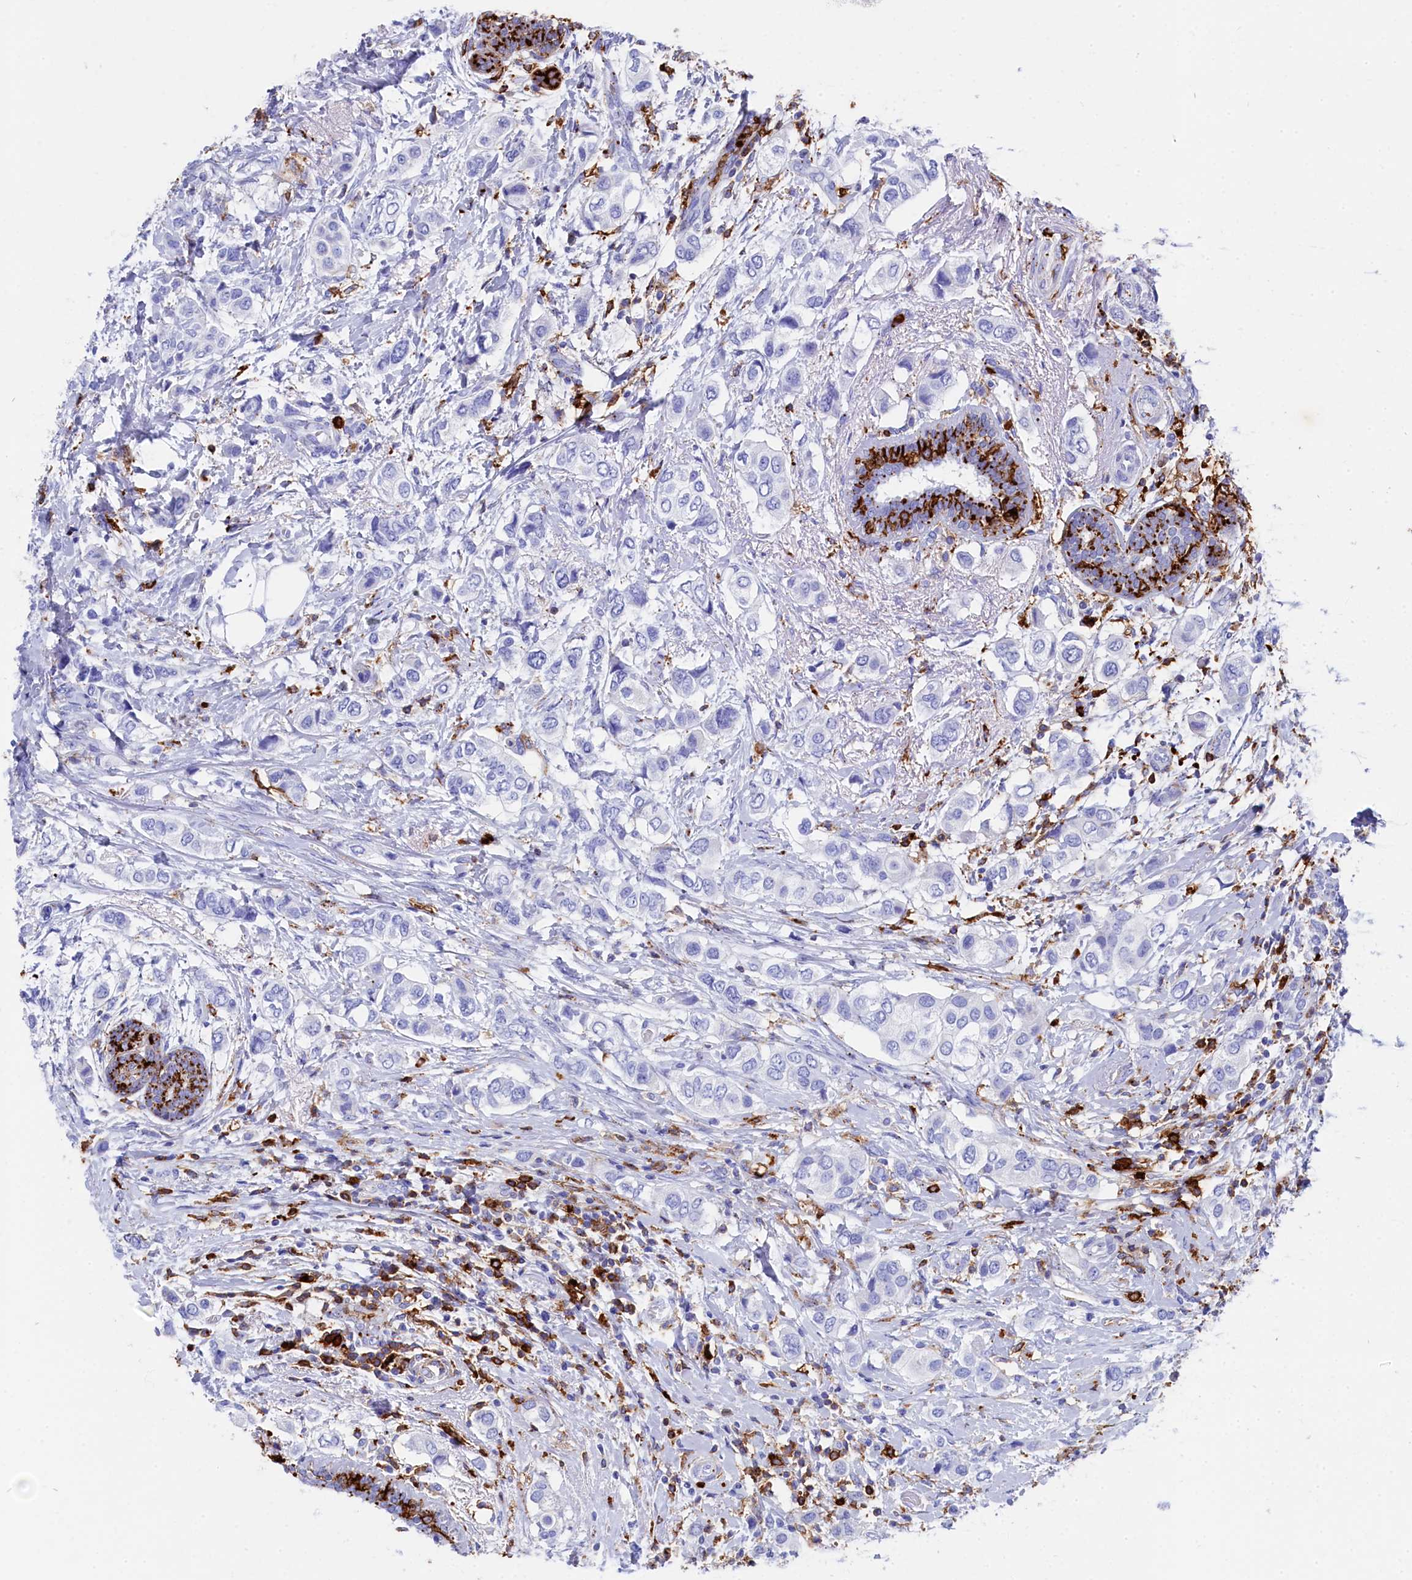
{"staining": {"intensity": "negative", "quantity": "none", "location": "none"}, "tissue": "breast cancer", "cell_type": "Tumor cells", "image_type": "cancer", "snomed": [{"axis": "morphology", "description": "Lobular carcinoma"}, {"axis": "topography", "description": "Breast"}], "caption": "Tumor cells show no significant protein expression in breast cancer (lobular carcinoma).", "gene": "PLAC8", "patient": {"sex": "female", "age": 51}}